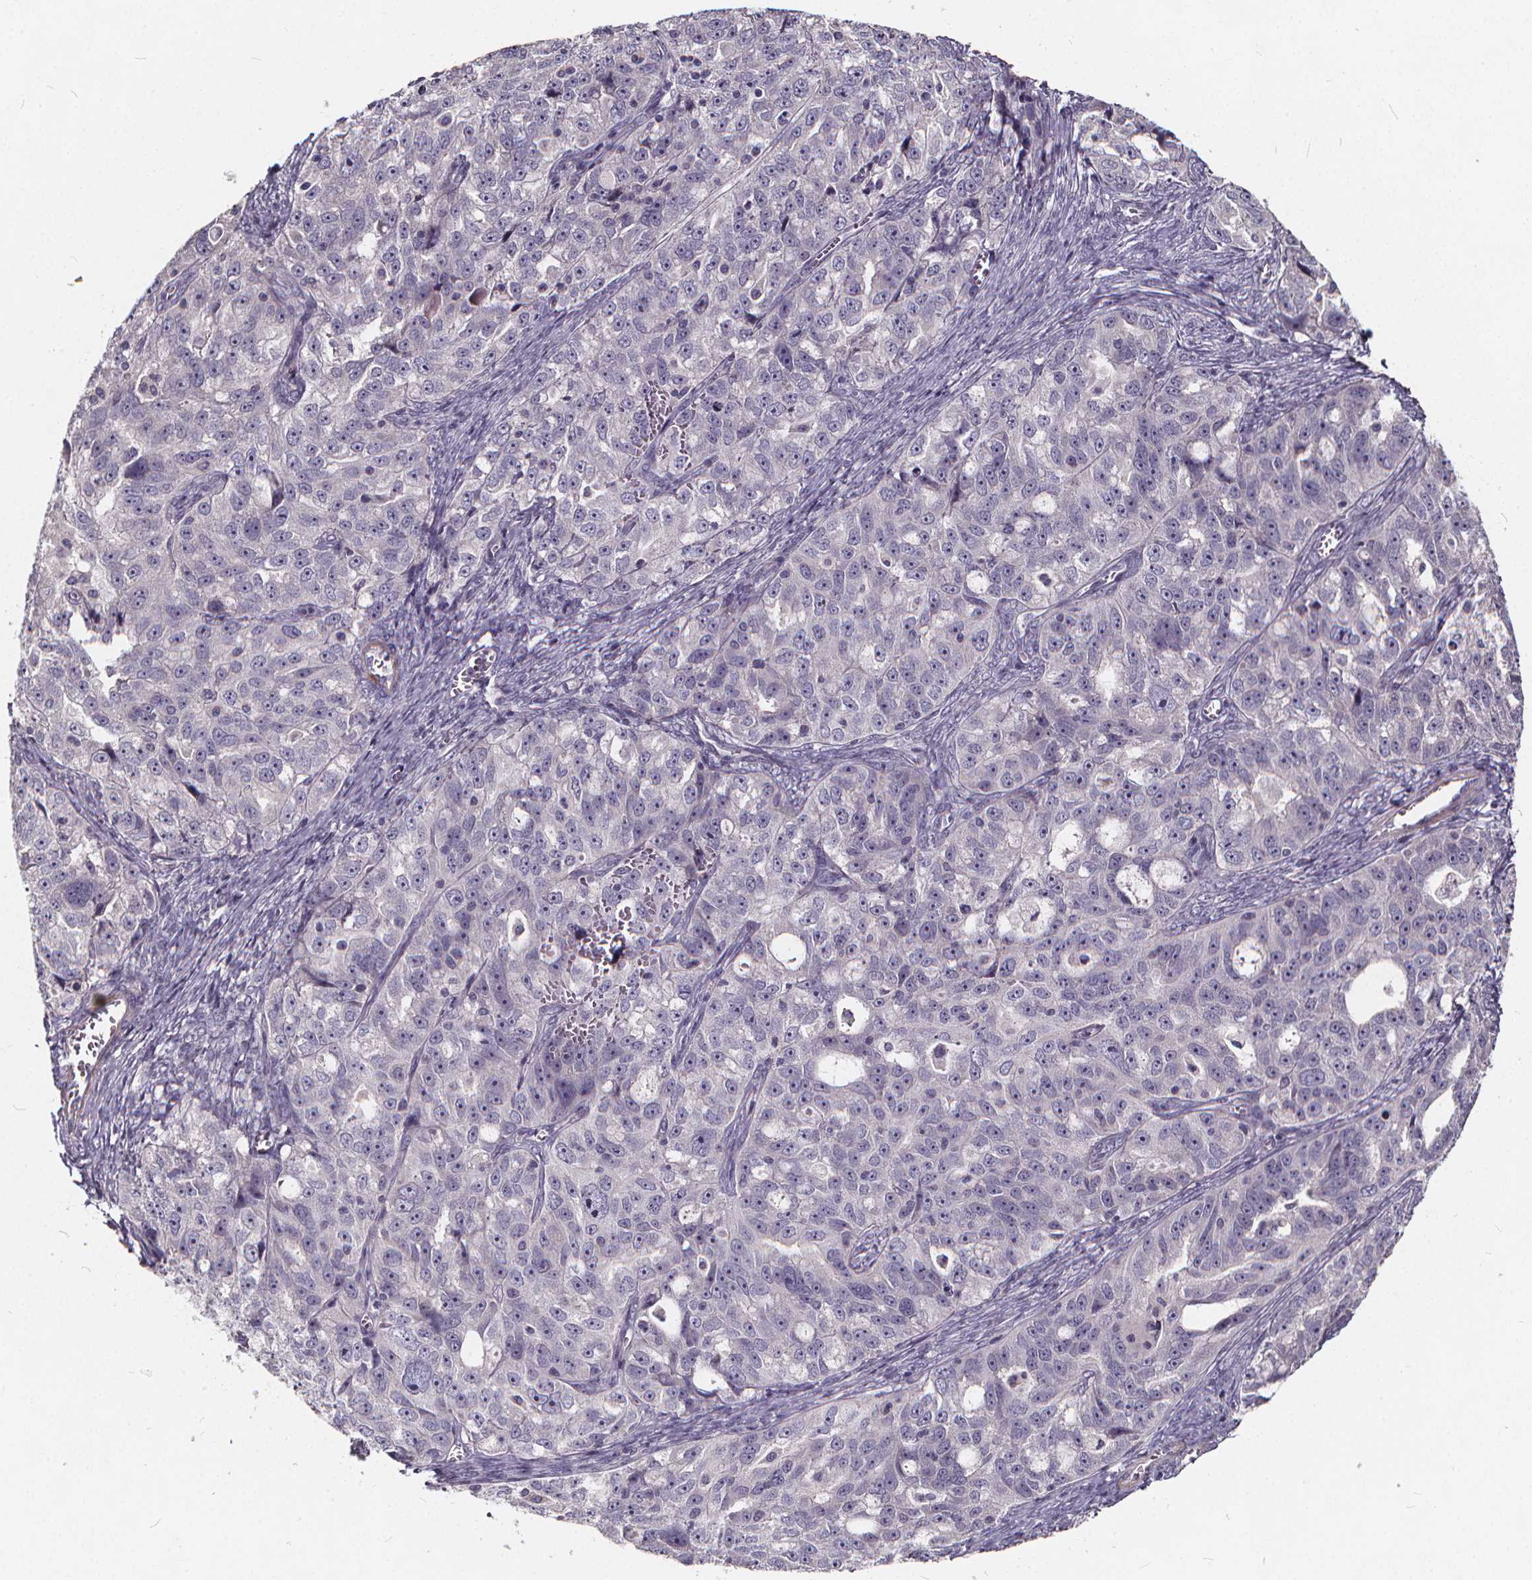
{"staining": {"intensity": "negative", "quantity": "none", "location": "none"}, "tissue": "ovarian cancer", "cell_type": "Tumor cells", "image_type": "cancer", "snomed": [{"axis": "morphology", "description": "Cystadenocarcinoma, serous, NOS"}, {"axis": "topography", "description": "Ovary"}], "caption": "This is an immunohistochemistry histopathology image of ovarian cancer. There is no expression in tumor cells.", "gene": "TSPAN14", "patient": {"sex": "female", "age": 51}}